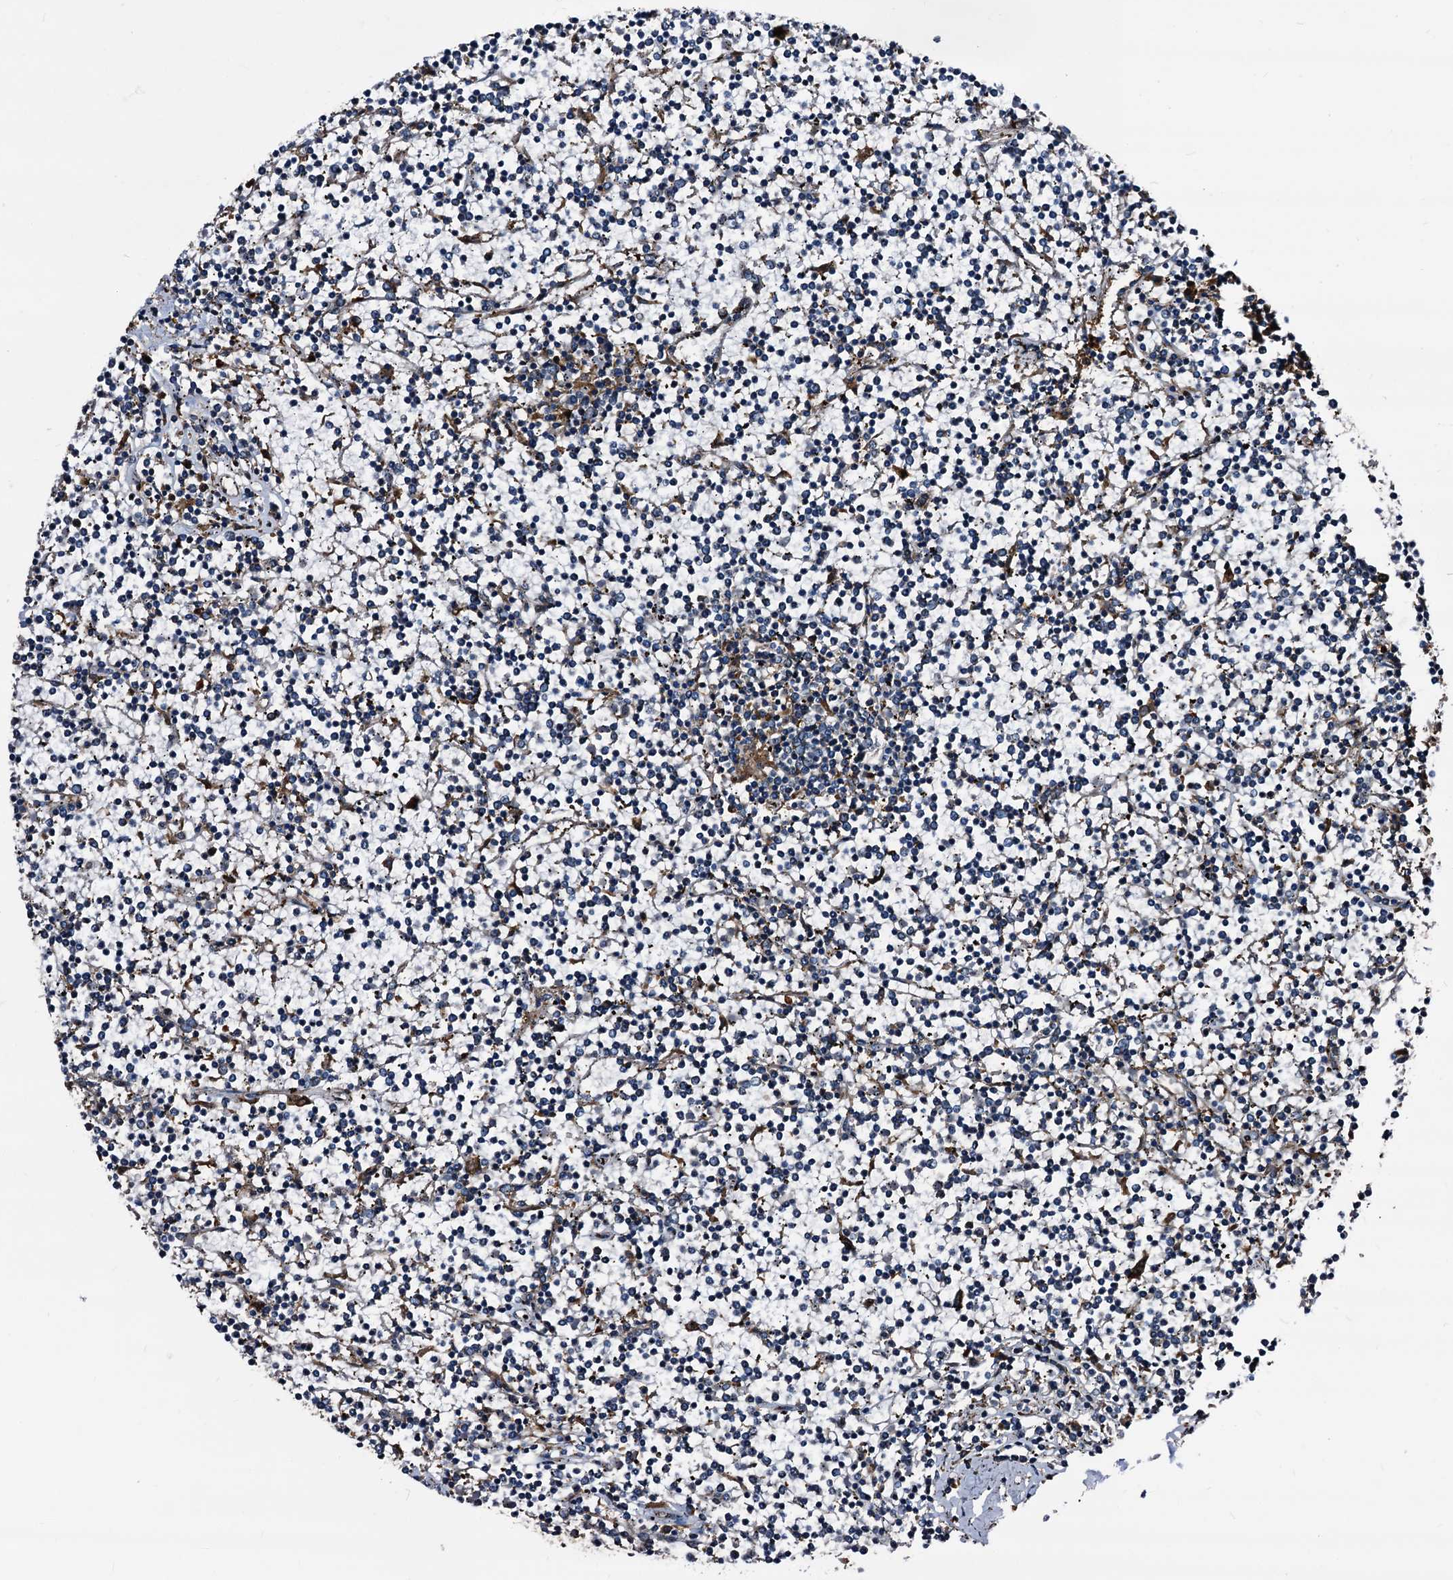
{"staining": {"intensity": "negative", "quantity": "none", "location": "none"}, "tissue": "lymphoma", "cell_type": "Tumor cells", "image_type": "cancer", "snomed": [{"axis": "morphology", "description": "Malignant lymphoma, non-Hodgkin's type, Low grade"}, {"axis": "topography", "description": "Spleen"}], "caption": "Photomicrograph shows no significant protein staining in tumor cells of lymphoma.", "gene": "PEX5", "patient": {"sex": "female", "age": 19}}